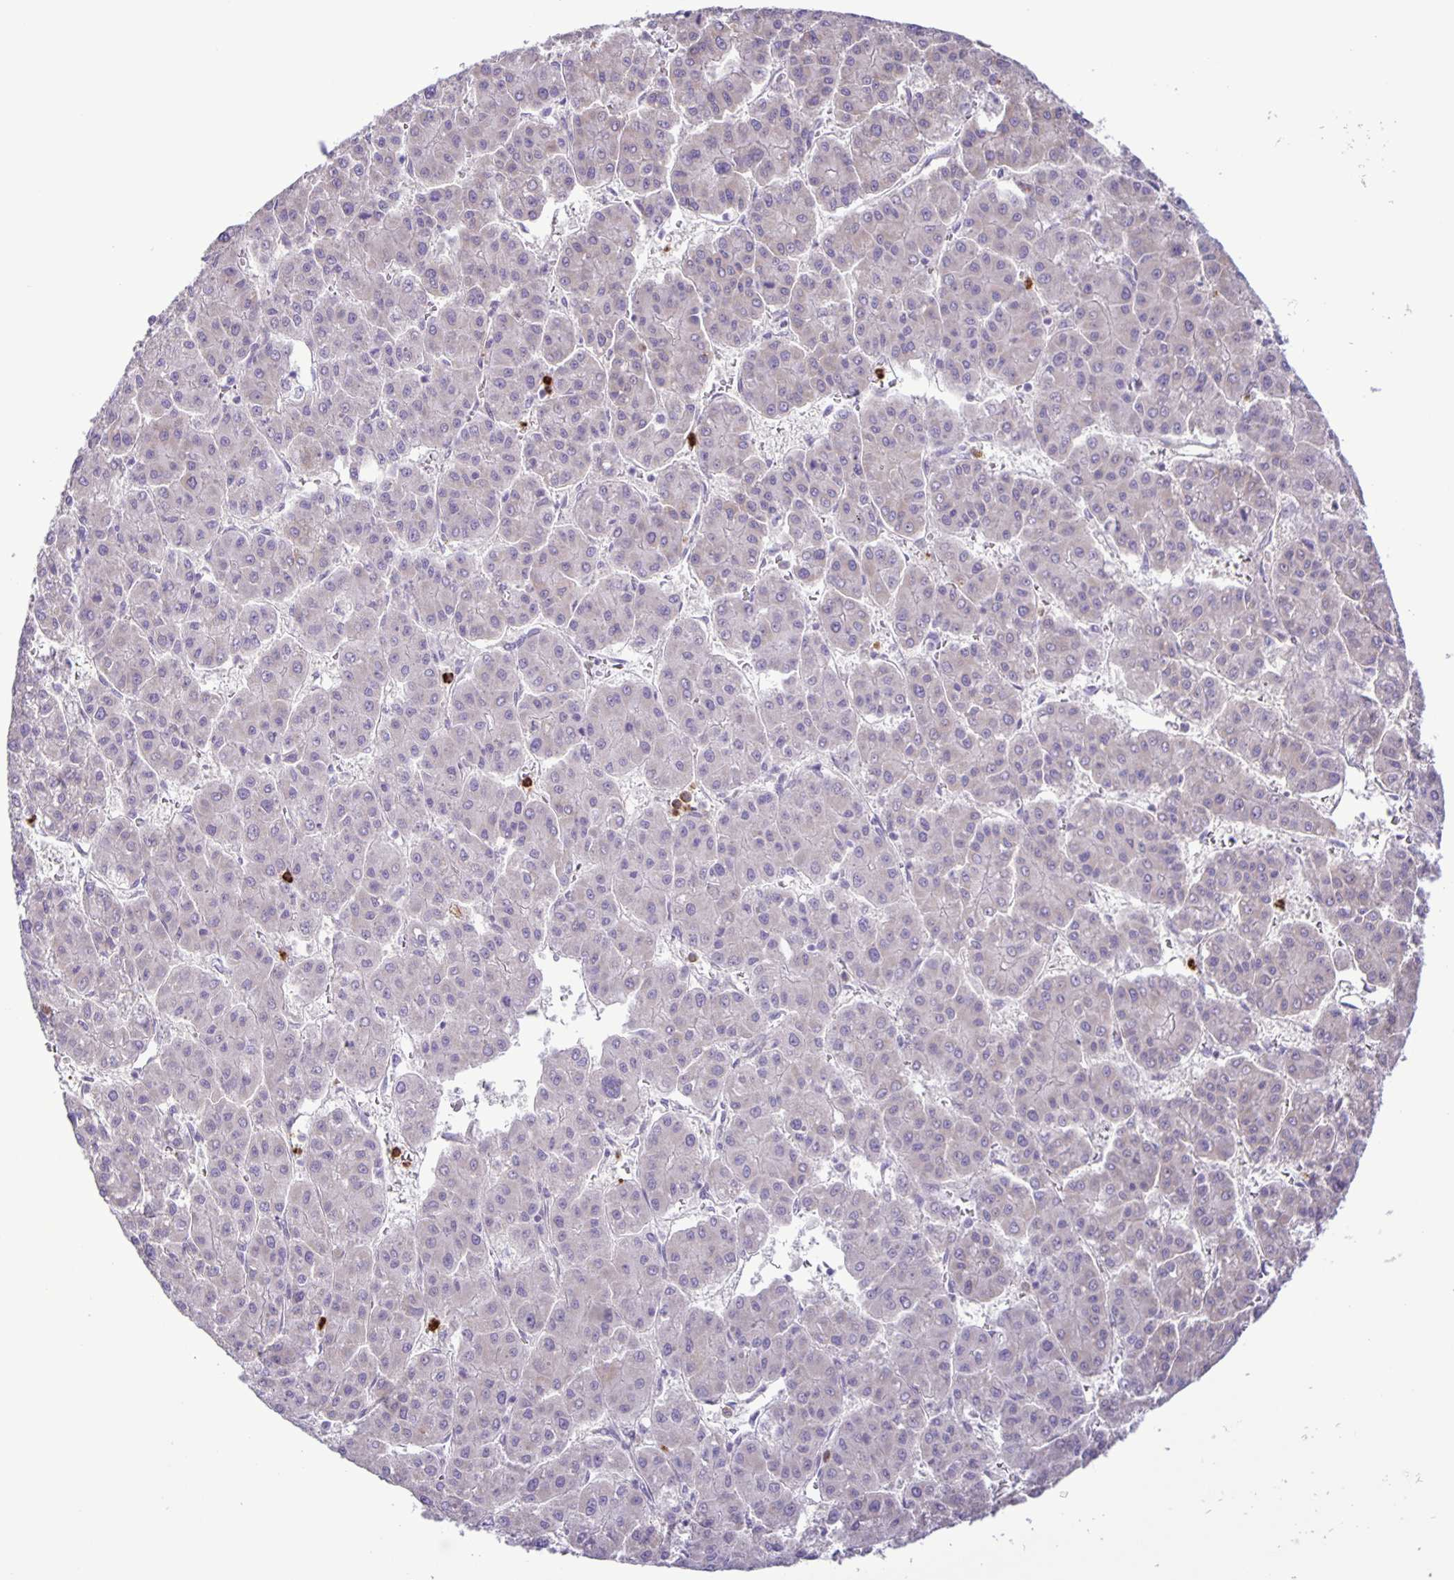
{"staining": {"intensity": "negative", "quantity": "none", "location": "none"}, "tissue": "liver cancer", "cell_type": "Tumor cells", "image_type": "cancer", "snomed": [{"axis": "morphology", "description": "Carcinoma, Hepatocellular, NOS"}, {"axis": "topography", "description": "Liver"}], "caption": "The immunohistochemistry image has no significant staining in tumor cells of hepatocellular carcinoma (liver) tissue.", "gene": "ADCK1", "patient": {"sex": "male", "age": 73}}